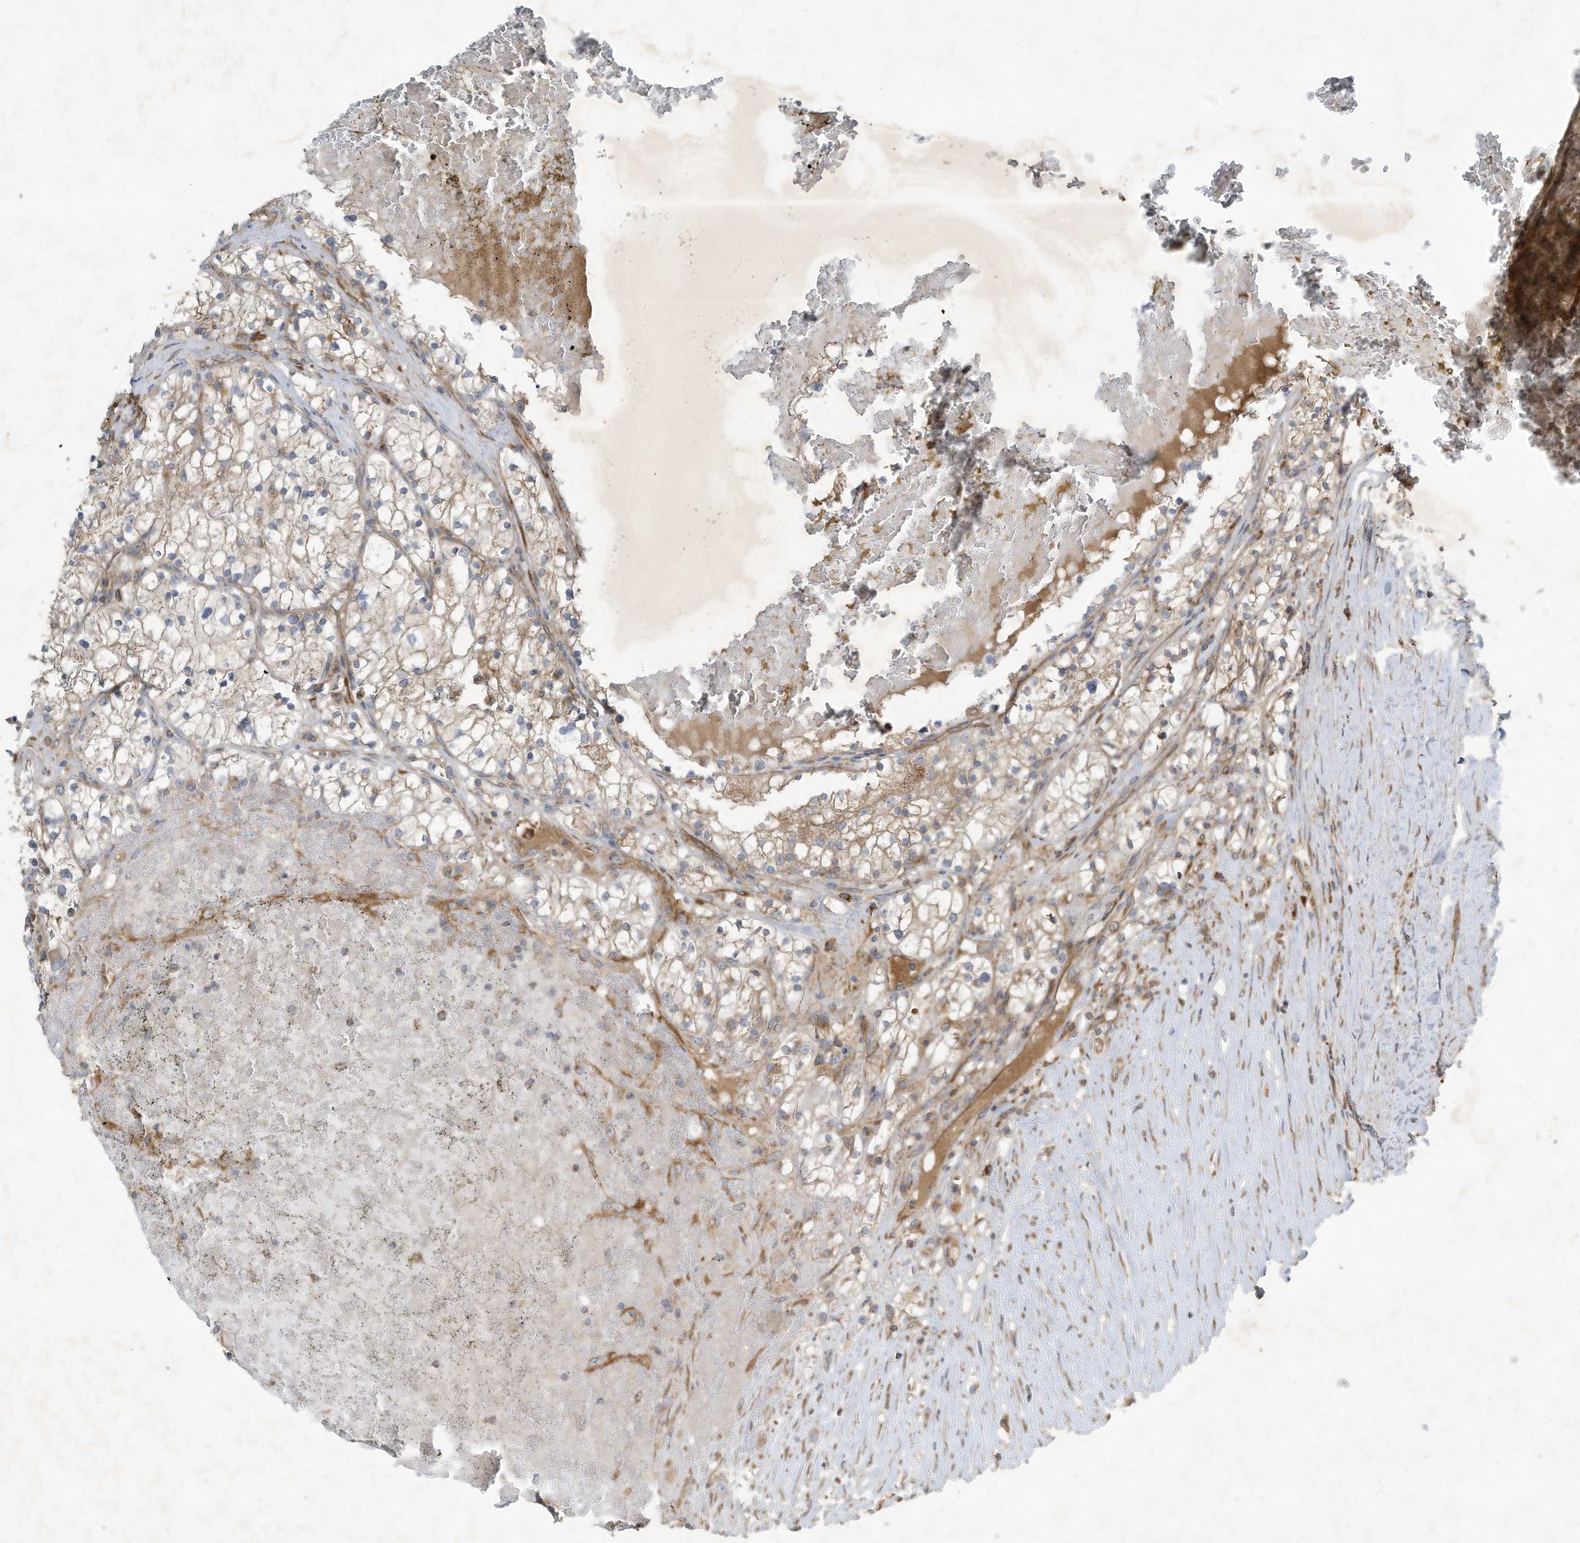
{"staining": {"intensity": "weak", "quantity": "25%-75%", "location": "cytoplasmic/membranous"}, "tissue": "renal cancer", "cell_type": "Tumor cells", "image_type": "cancer", "snomed": [{"axis": "morphology", "description": "Normal tissue, NOS"}, {"axis": "morphology", "description": "Adenocarcinoma, NOS"}, {"axis": "topography", "description": "Kidney"}], "caption": "Immunohistochemical staining of human renal cancer exhibits low levels of weak cytoplasmic/membranous protein positivity in approximately 25%-75% of tumor cells.", "gene": "SYNJ2", "patient": {"sex": "male", "age": 68}}